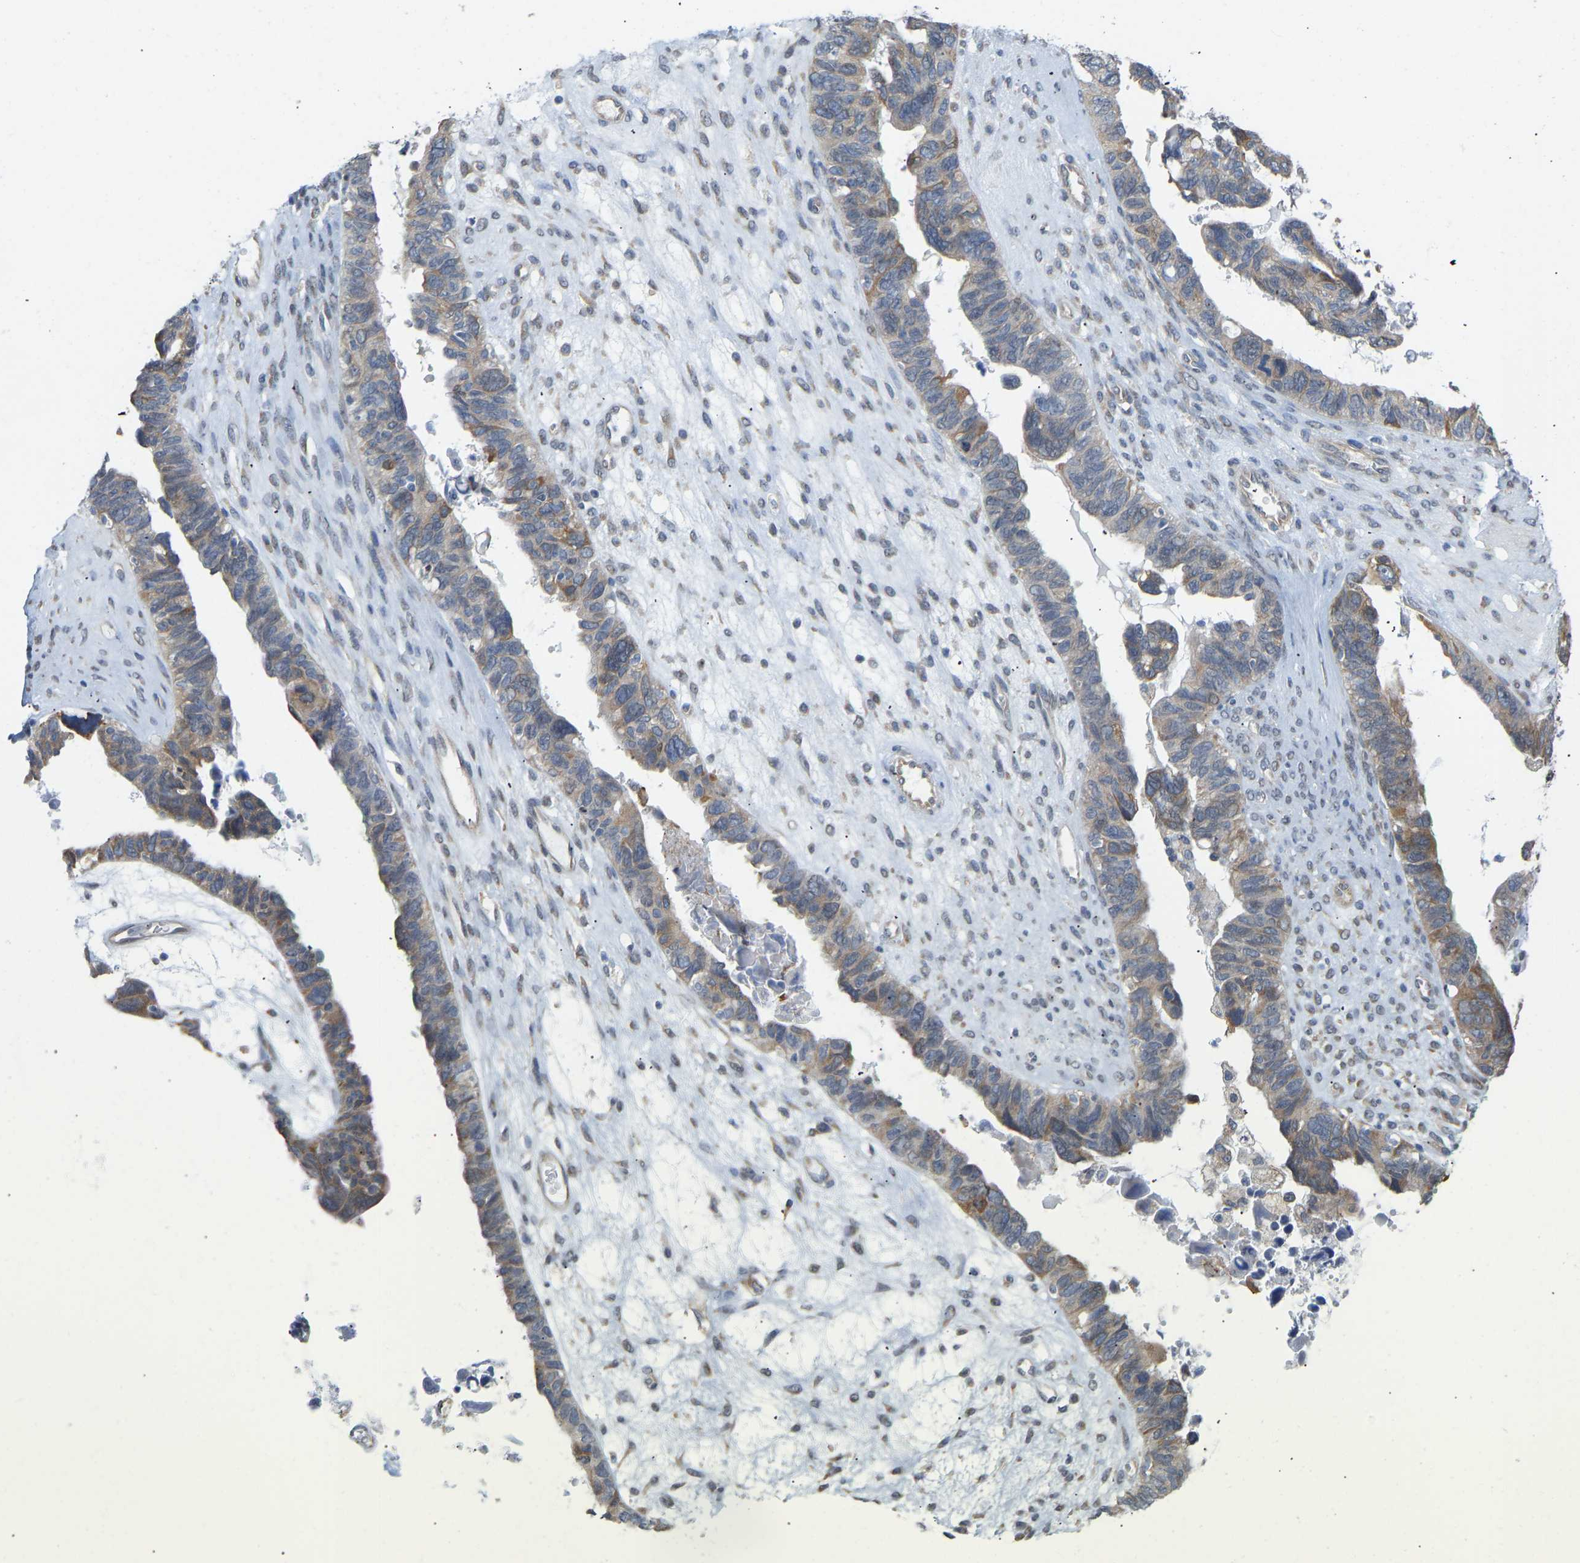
{"staining": {"intensity": "weak", "quantity": ">75%", "location": "cytoplasmic/membranous"}, "tissue": "ovarian cancer", "cell_type": "Tumor cells", "image_type": "cancer", "snomed": [{"axis": "morphology", "description": "Cystadenocarcinoma, serous, NOS"}, {"axis": "topography", "description": "Ovary"}], "caption": "DAB immunohistochemical staining of ovarian serous cystadenocarcinoma displays weak cytoplasmic/membranous protein staining in approximately >75% of tumor cells. (IHC, brightfield microscopy, high magnification).", "gene": "BEND3", "patient": {"sex": "female", "age": 79}}